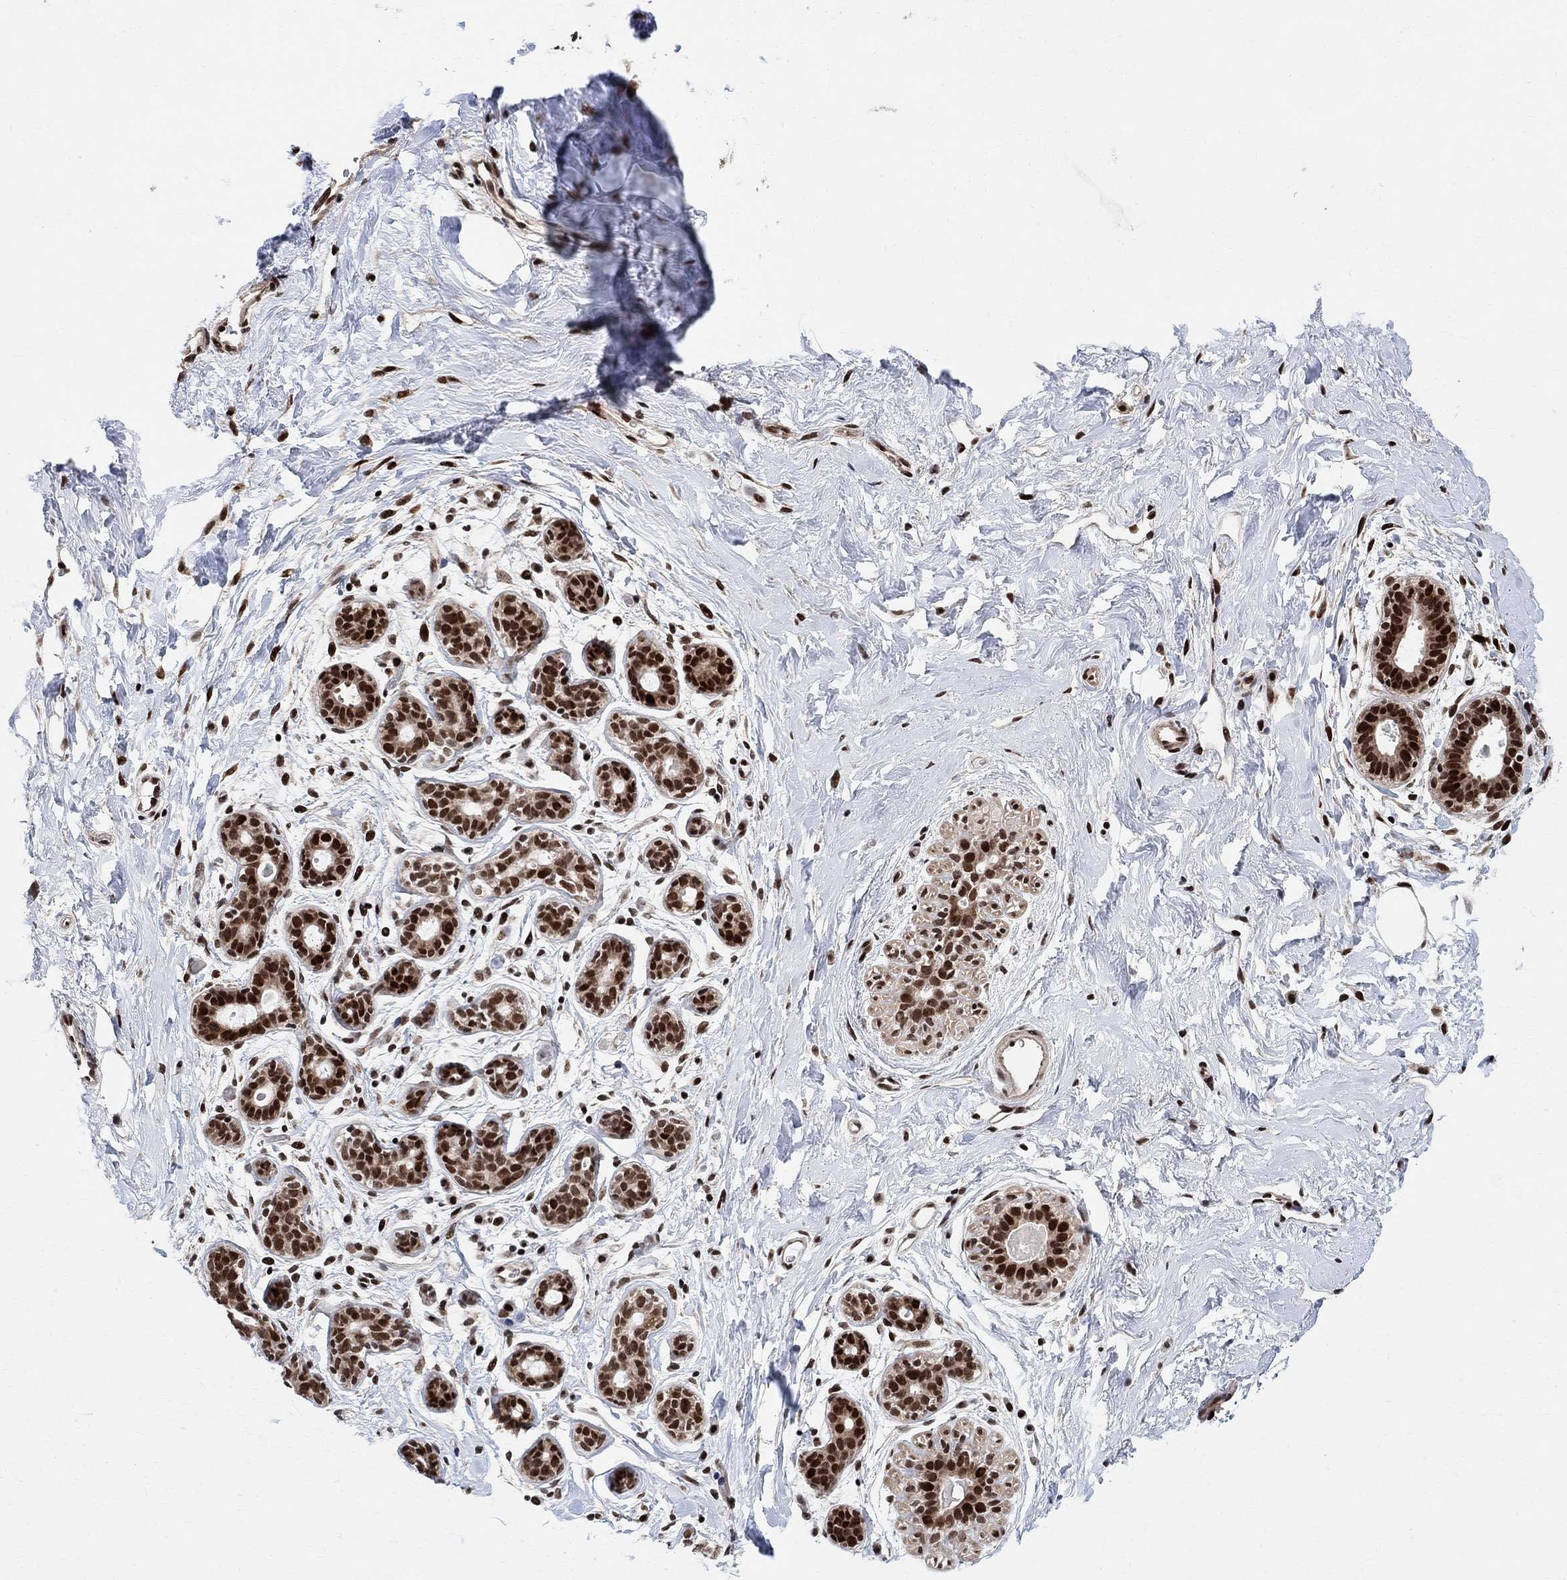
{"staining": {"intensity": "moderate", "quantity": ">75%", "location": "nuclear"}, "tissue": "breast", "cell_type": "Adipocytes", "image_type": "normal", "snomed": [{"axis": "morphology", "description": "Normal tissue, NOS"}, {"axis": "topography", "description": "Breast"}], "caption": "Unremarkable breast demonstrates moderate nuclear staining in approximately >75% of adipocytes, visualized by immunohistochemistry.", "gene": "E4F1", "patient": {"sex": "female", "age": 43}}